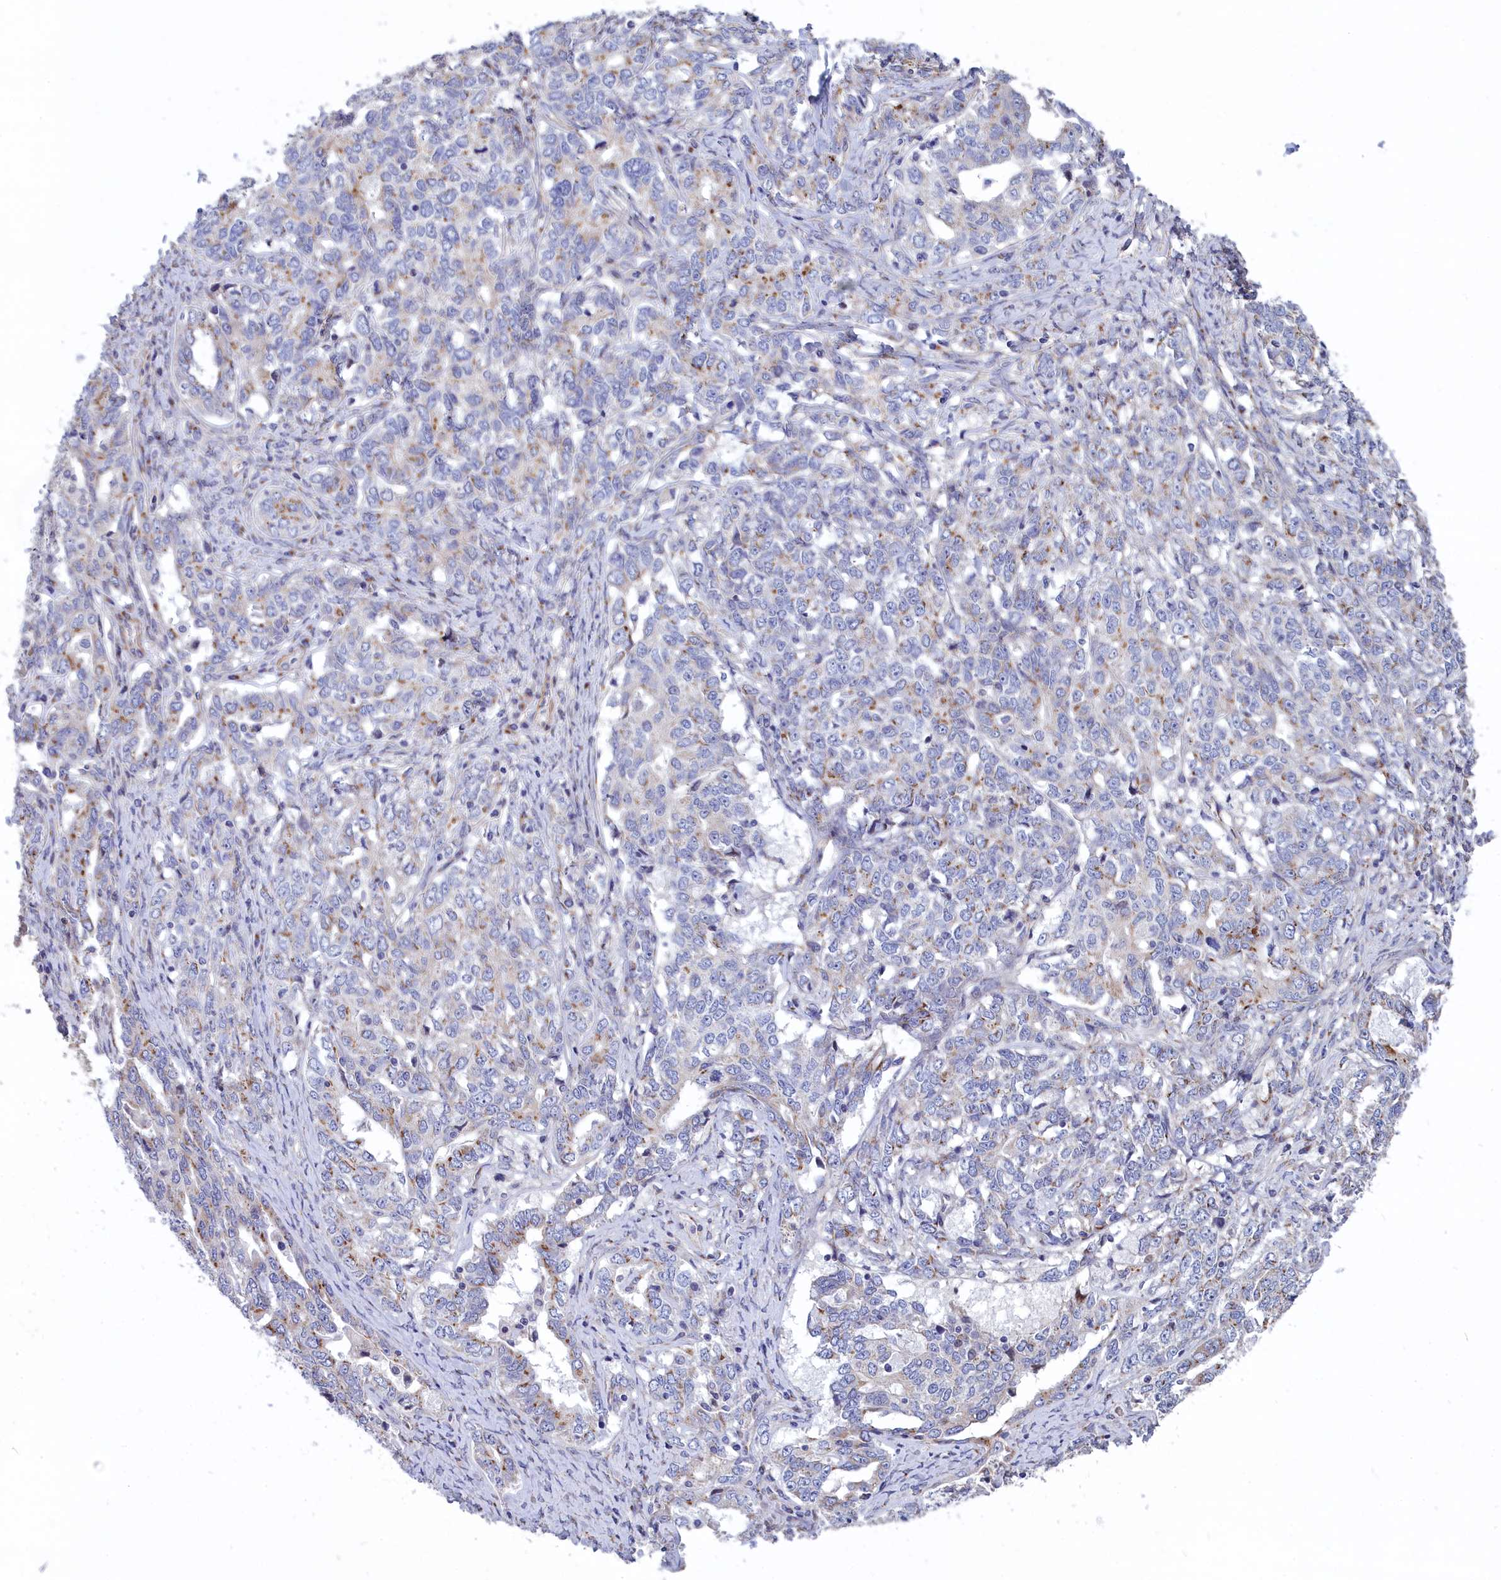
{"staining": {"intensity": "moderate", "quantity": "<25%", "location": "cytoplasmic/membranous"}, "tissue": "ovarian cancer", "cell_type": "Tumor cells", "image_type": "cancer", "snomed": [{"axis": "morphology", "description": "Carcinoma, endometroid"}, {"axis": "topography", "description": "Ovary"}], "caption": "Protein expression analysis of endometroid carcinoma (ovarian) displays moderate cytoplasmic/membranous staining in about <25% of tumor cells.", "gene": "TUBGCP4", "patient": {"sex": "female", "age": 62}}